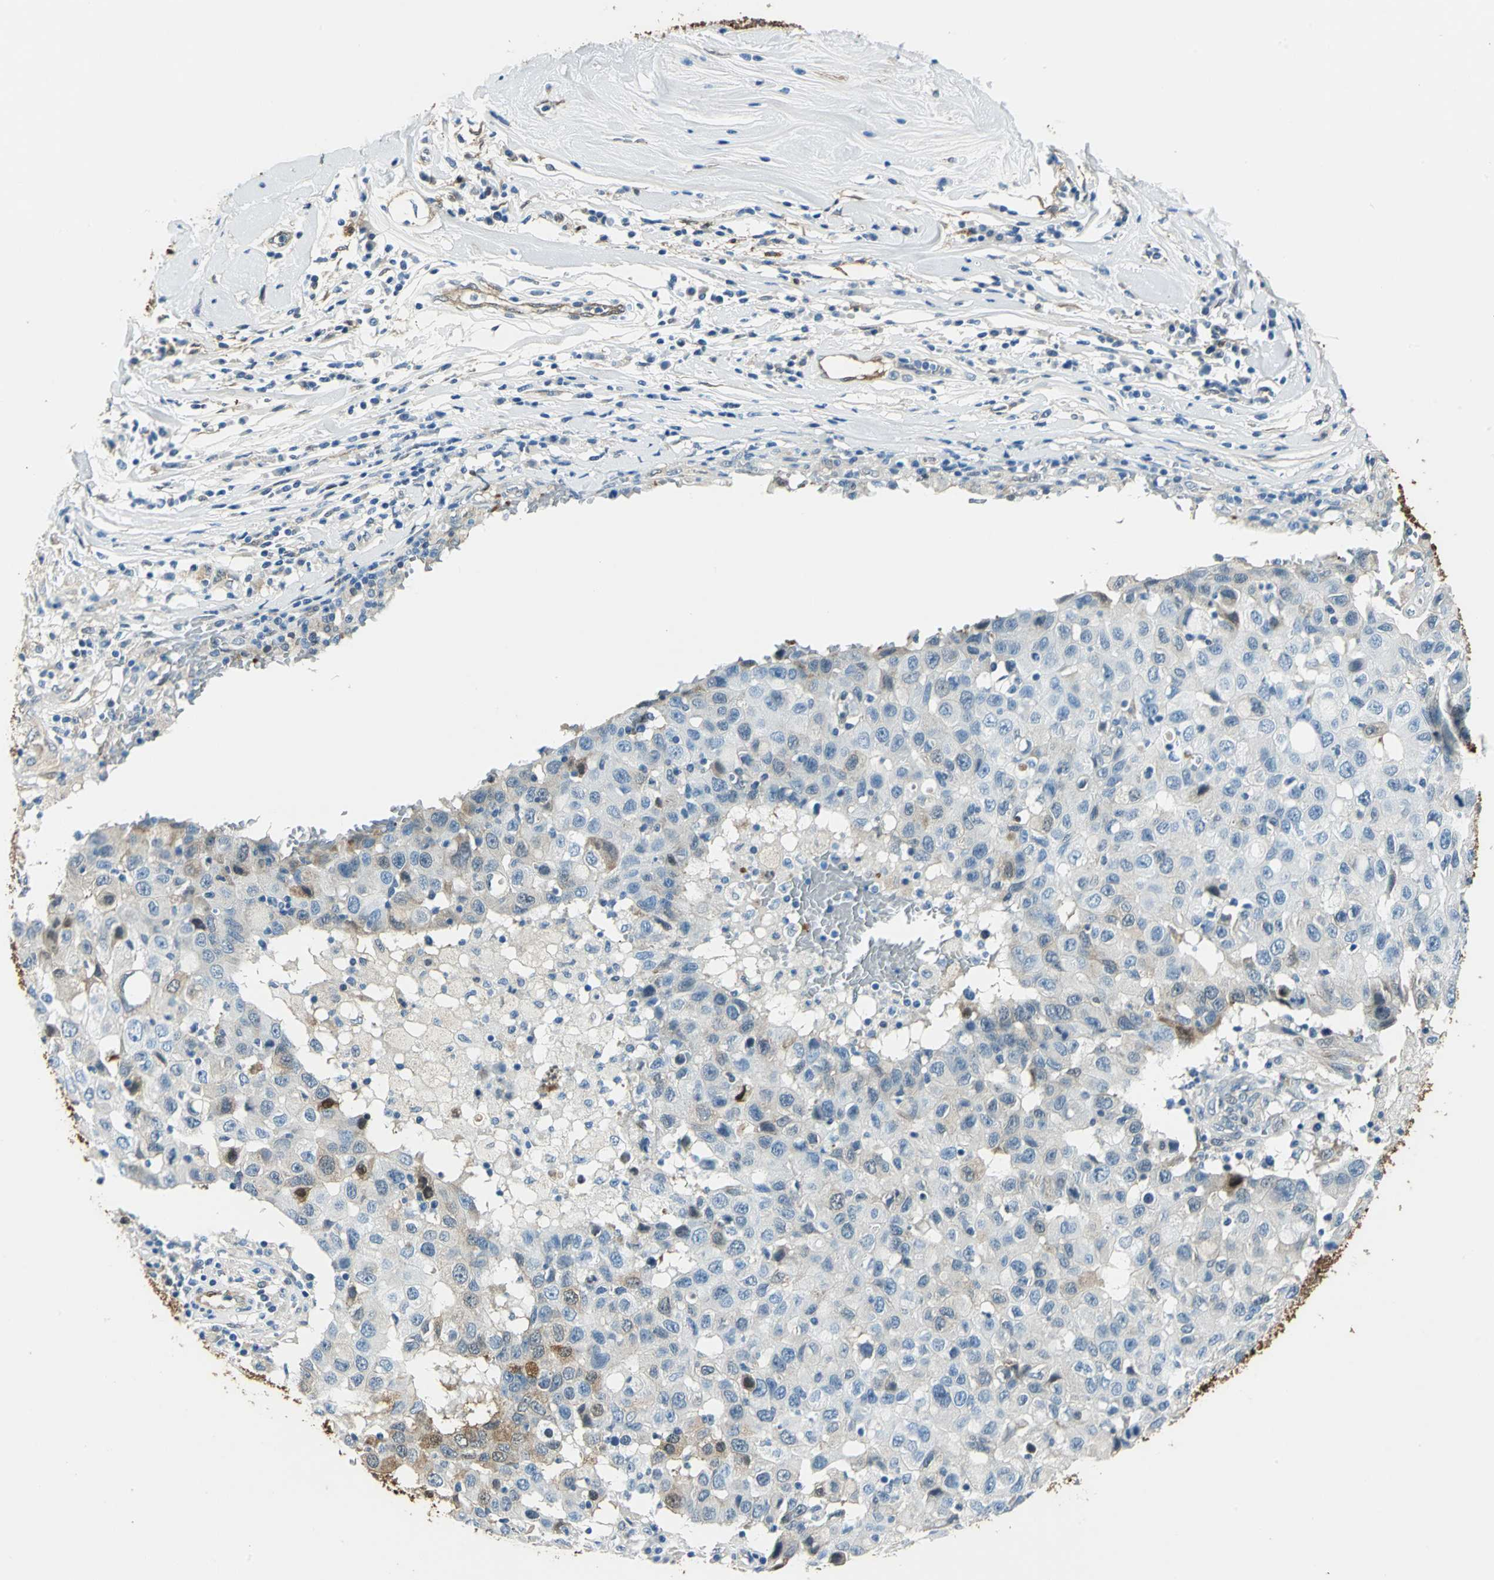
{"staining": {"intensity": "moderate", "quantity": "25%-75%", "location": "cytoplasmic/membranous"}, "tissue": "breast cancer", "cell_type": "Tumor cells", "image_type": "cancer", "snomed": [{"axis": "morphology", "description": "Duct carcinoma"}, {"axis": "topography", "description": "Breast"}], "caption": "DAB (3,3'-diaminobenzidine) immunohistochemical staining of human breast cancer (infiltrating ductal carcinoma) displays moderate cytoplasmic/membranous protein staining in approximately 25%-75% of tumor cells.", "gene": "HSPB1", "patient": {"sex": "female", "age": 27}}